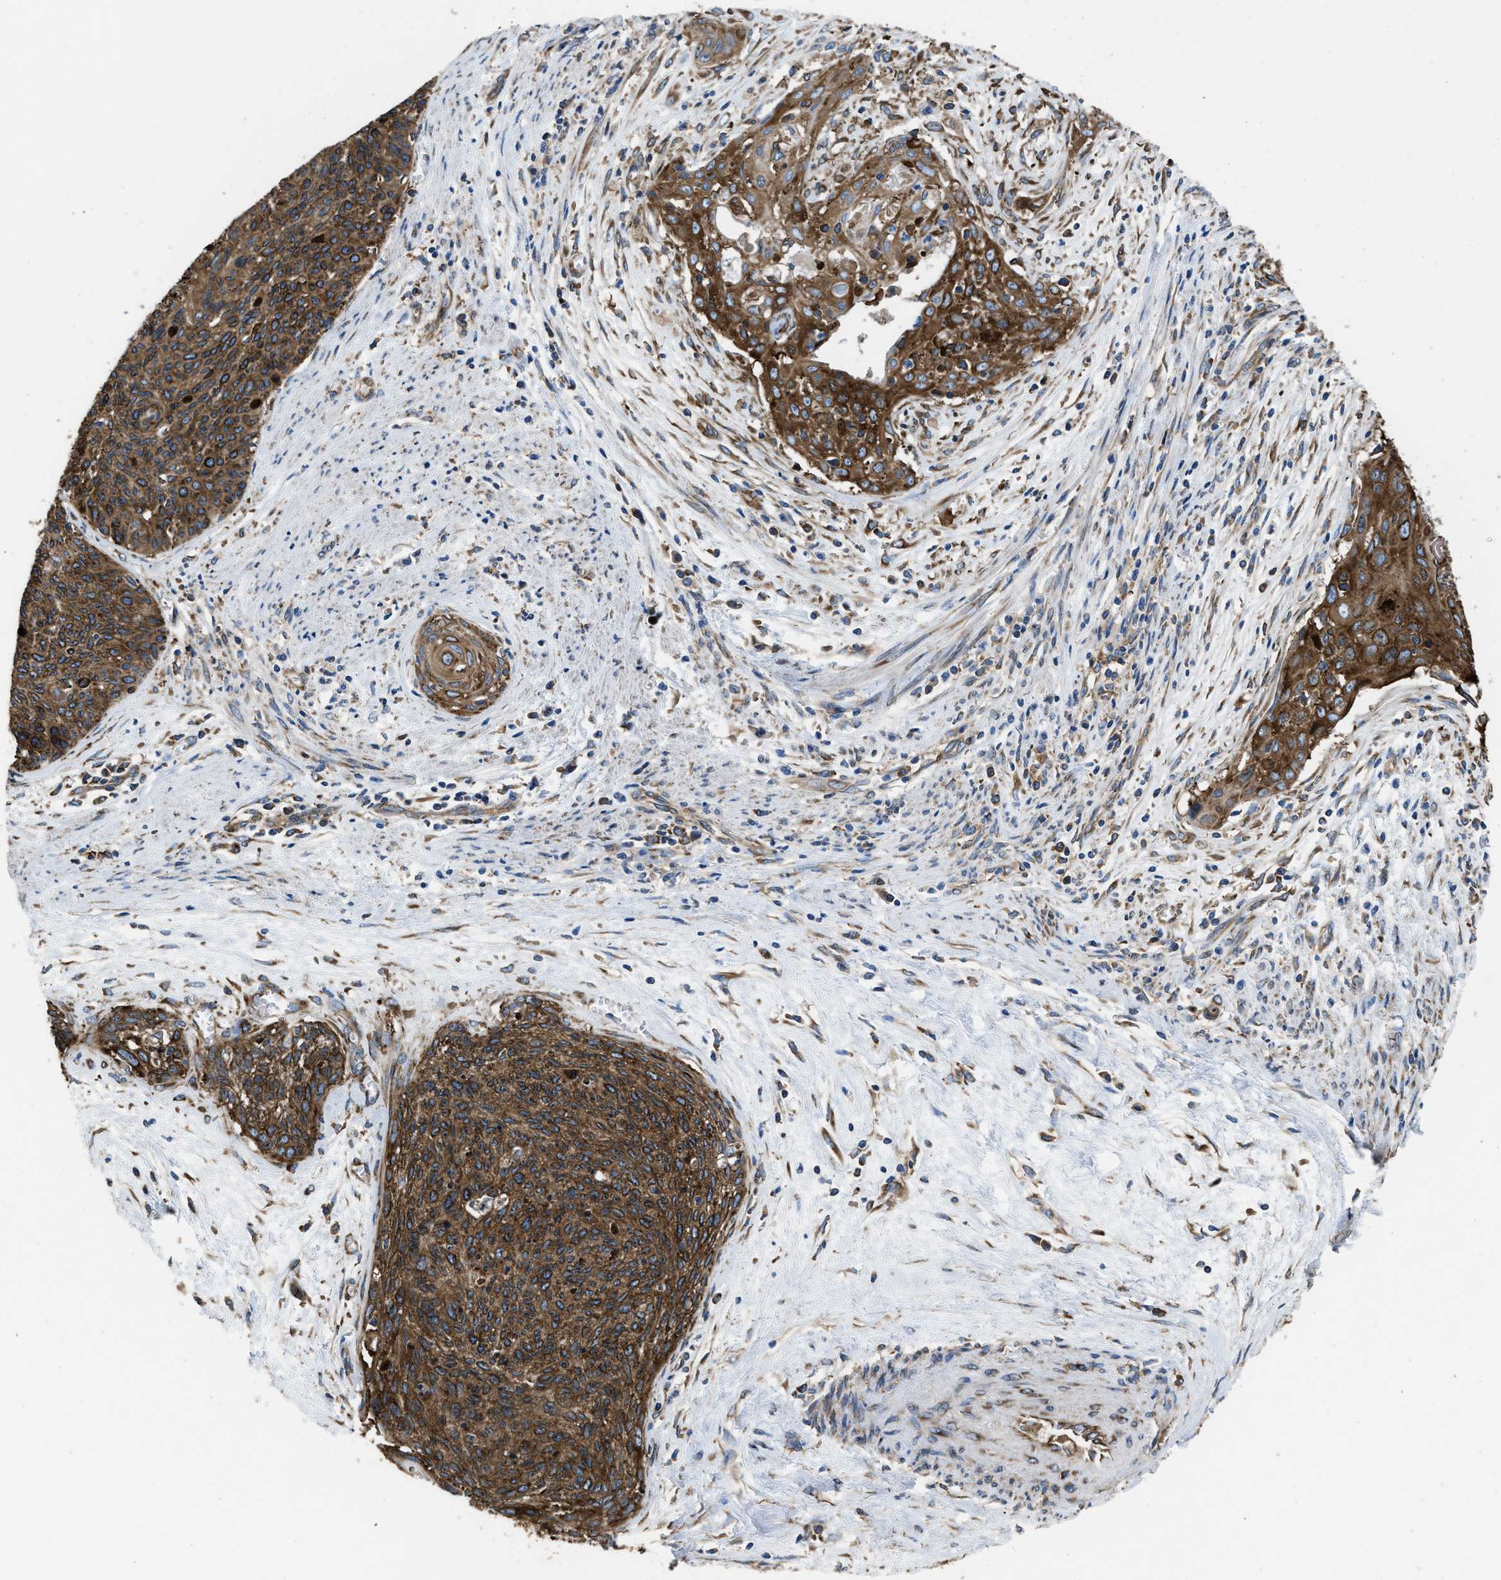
{"staining": {"intensity": "moderate", "quantity": ">75%", "location": "cytoplasmic/membranous"}, "tissue": "cervical cancer", "cell_type": "Tumor cells", "image_type": "cancer", "snomed": [{"axis": "morphology", "description": "Squamous cell carcinoma, NOS"}, {"axis": "topography", "description": "Cervix"}], "caption": "Cervical cancer (squamous cell carcinoma) tissue shows moderate cytoplasmic/membranous positivity in approximately >75% of tumor cells, visualized by immunohistochemistry.", "gene": "CAPRIN1", "patient": {"sex": "female", "age": 55}}